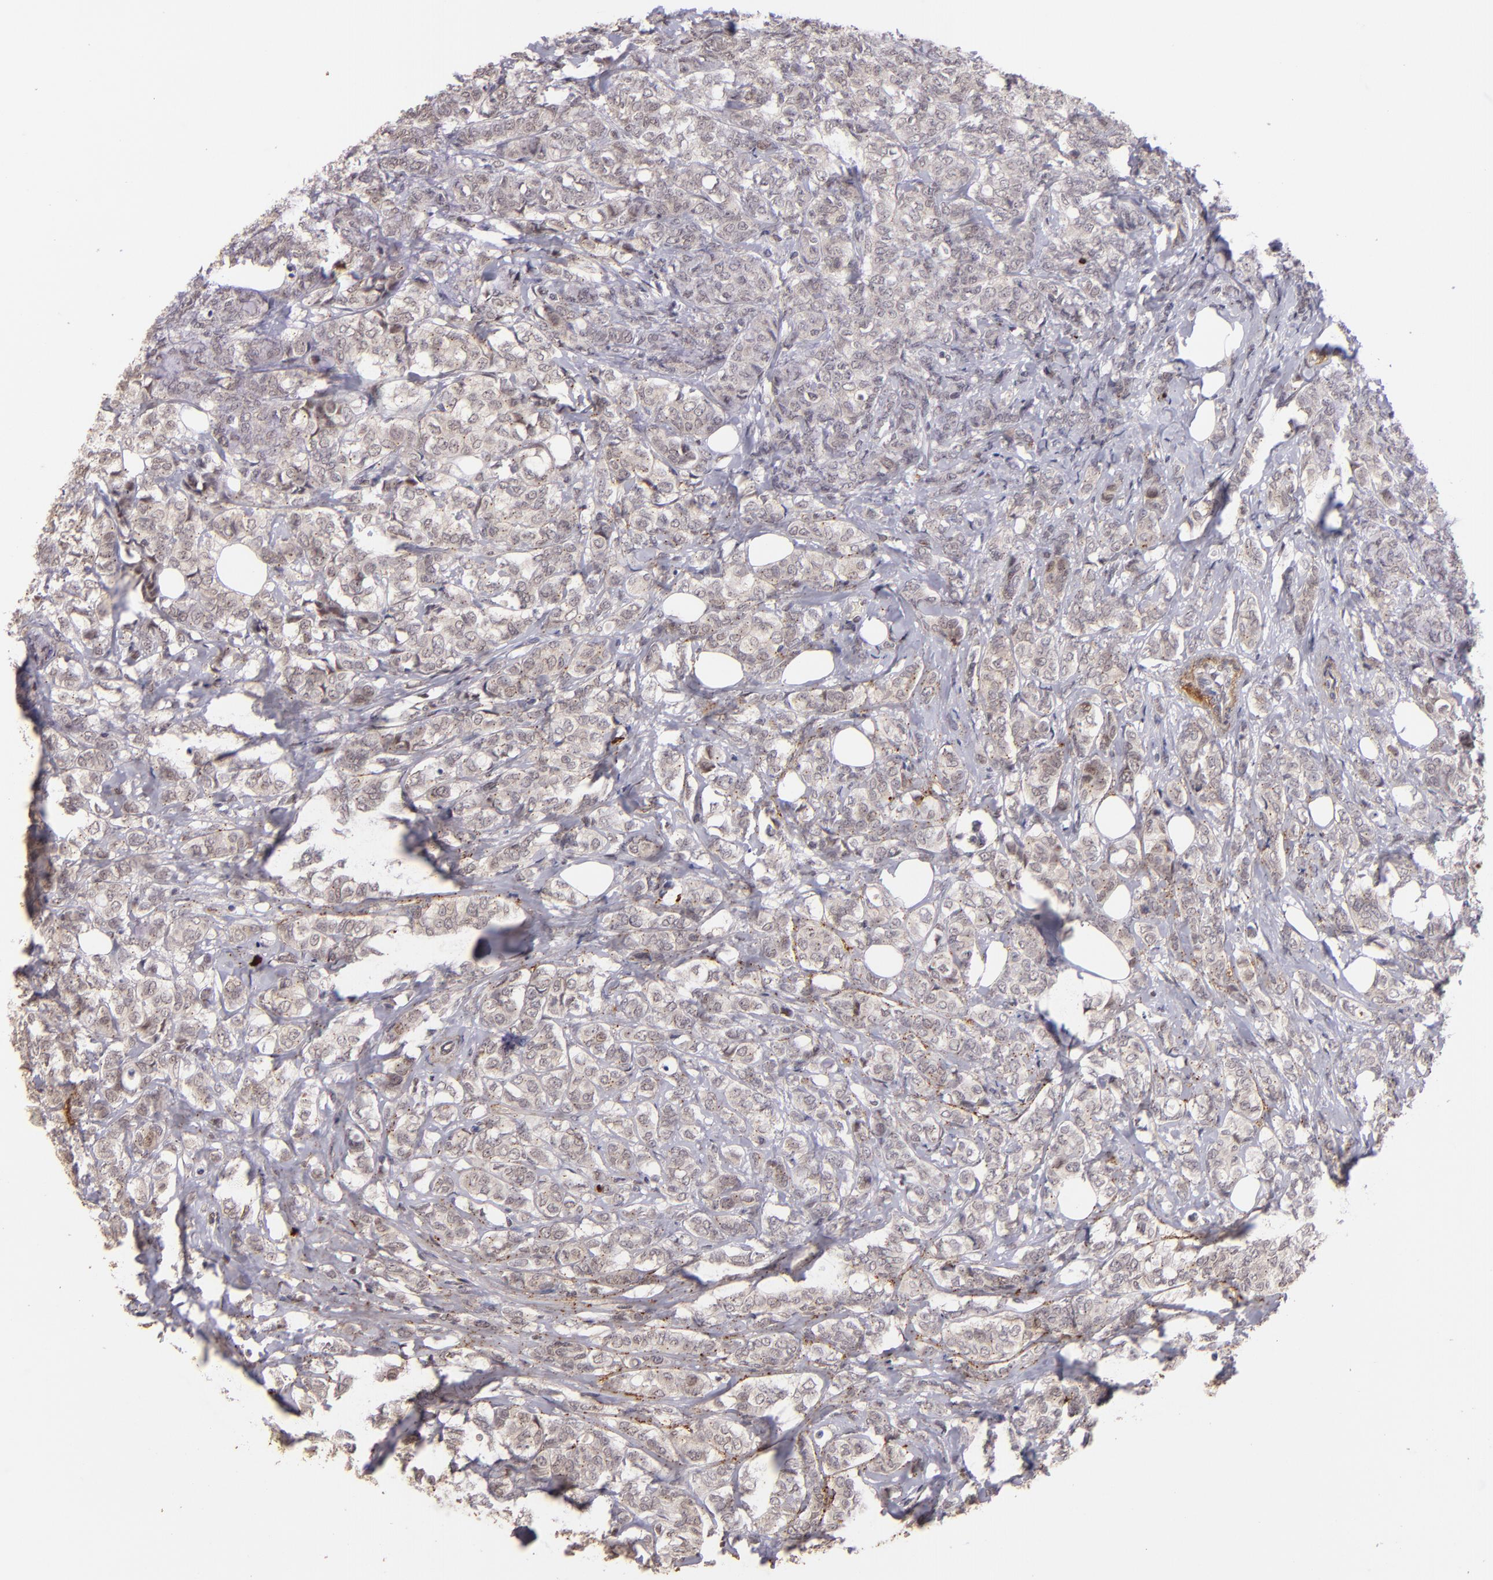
{"staining": {"intensity": "weak", "quantity": ">75%", "location": "cytoplasmic/membranous"}, "tissue": "breast cancer", "cell_type": "Tumor cells", "image_type": "cancer", "snomed": [{"axis": "morphology", "description": "Lobular carcinoma"}, {"axis": "topography", "description": "Breast"}], "caption": "A high-resolution micrograph shows IHC staining of breast lobular carcinoma, which exhibits weak cytoplasmic/membranous expression in approximately >75% of tumor cells.", "gene": "RXRG", "patient": {"sex": "female", "age": 60}}